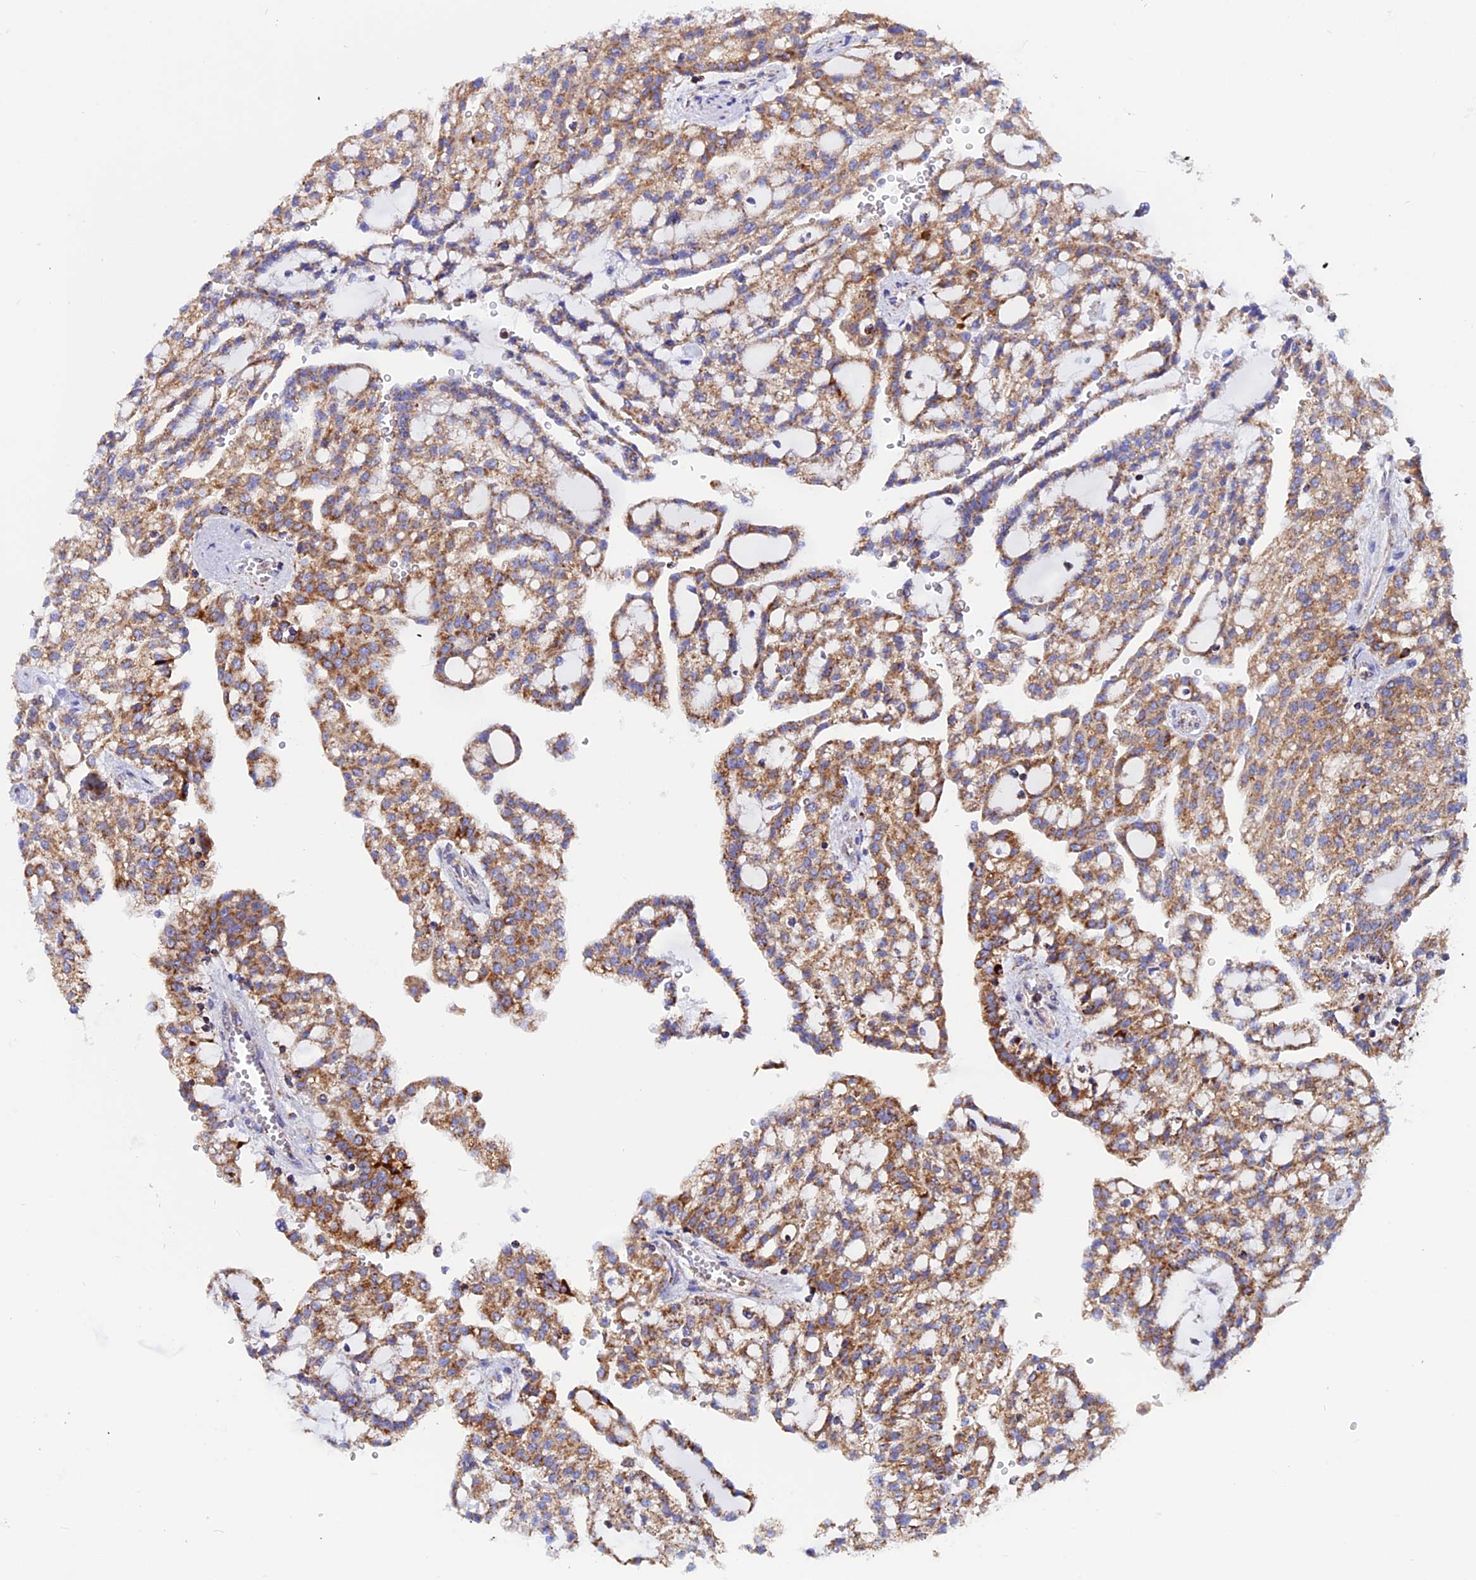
{"staining": {"intensity": "moderate", "quantity": ">75%", "location": "cytoplasmic/membranous"}, "tissue": "renal cancer", "cell_type": "Tumor cells", "image_type": "cancer", "snomed": [{"axis": "morphology", "description": "Adenocarcinoma, NOS"}, {"axis": "topography", "description": "Kidney"}], "caption": "Immunohistochemical staining of human renal adenocarcinoma displays moderate cytoplasmic/membranous protein positivity in about >75% of tumor cells. The staining was performed using DAB to visualize the protein expression in brown, while the nuclei were stained in blue with hematoxylin (Magnification: 20x).", "gene": "GCDH", "patient": {"sex": "male", "age": 63}}